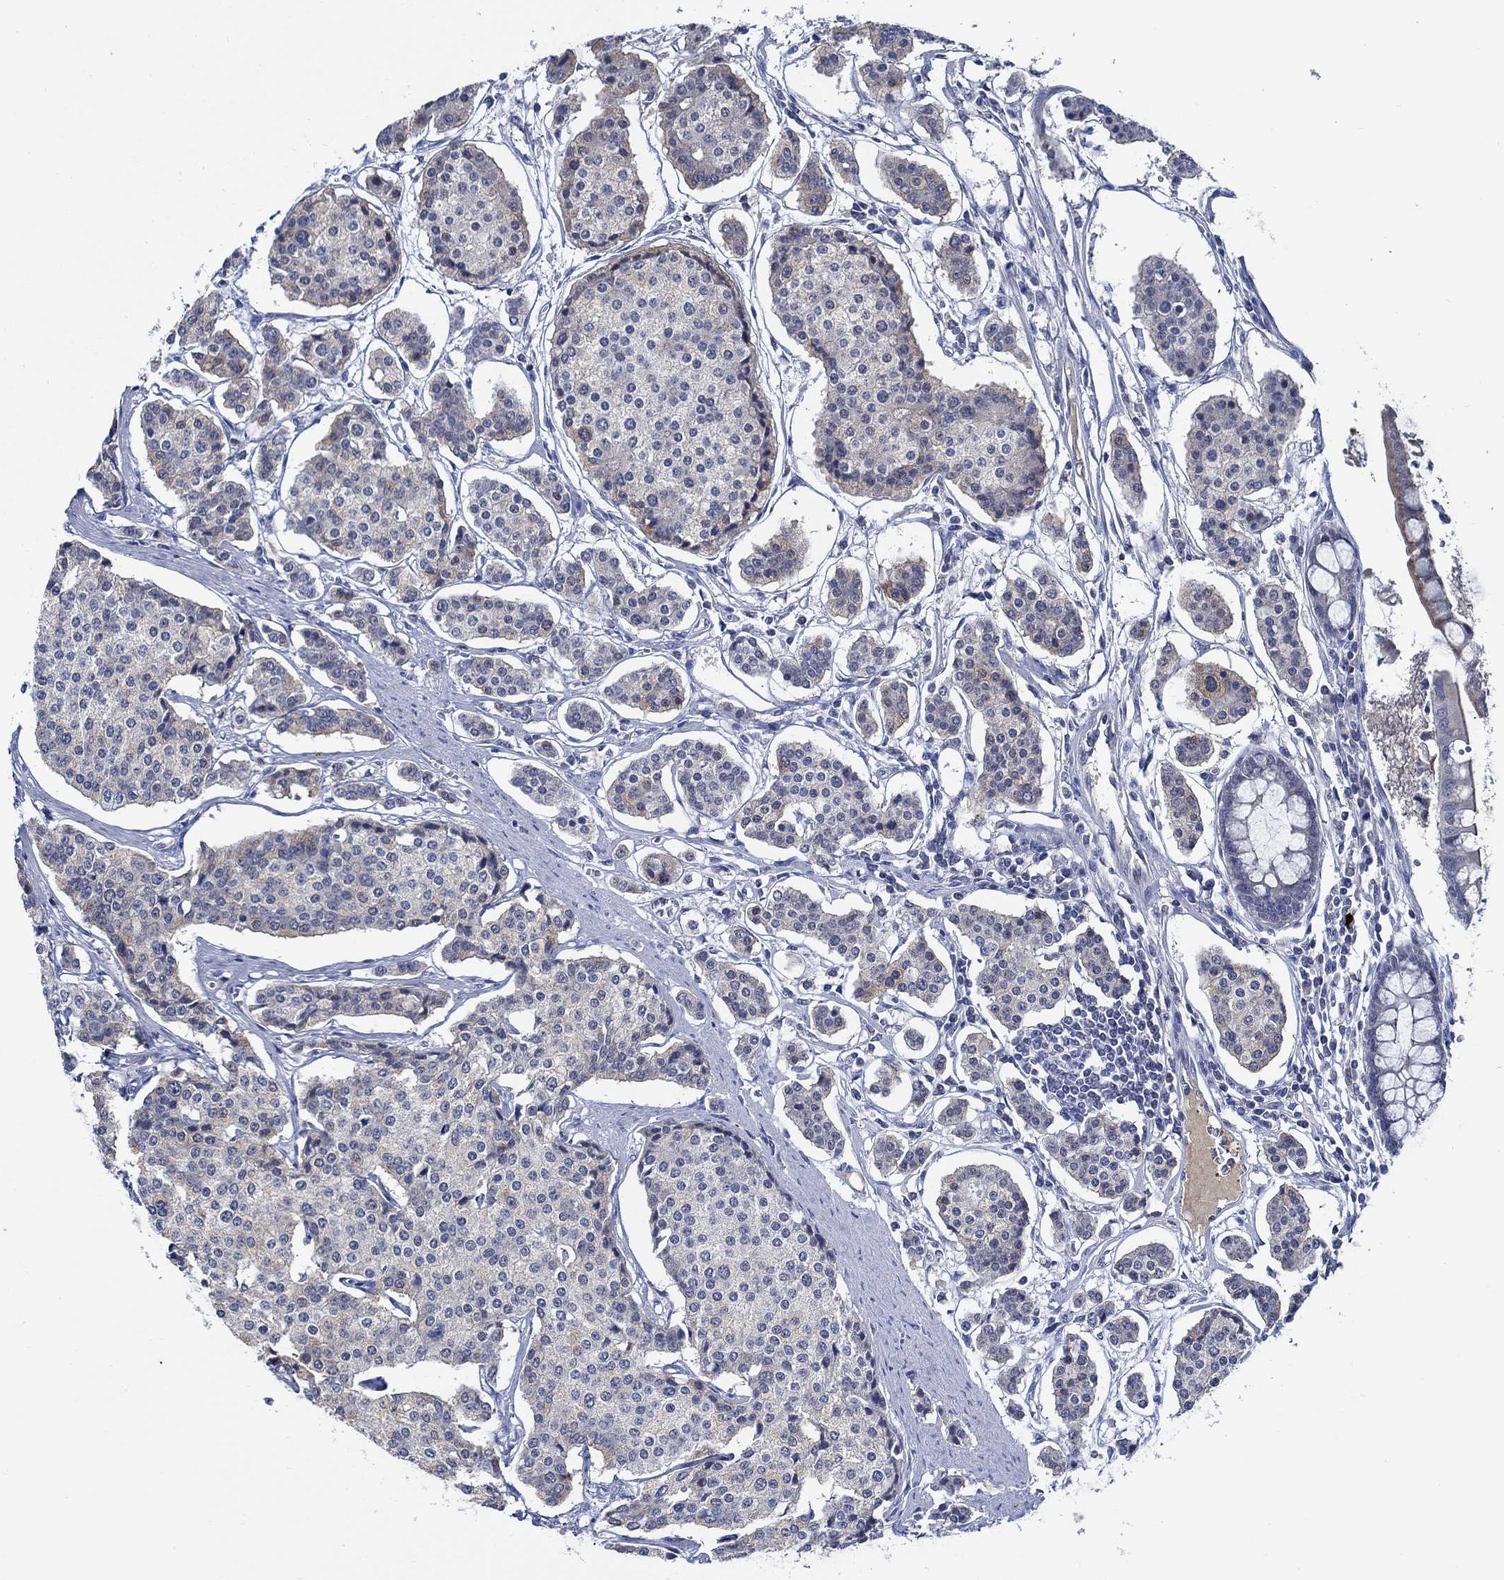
{"staining": {"intensity": "negative", "quantity": "none", "location": "none"}, "tissue": "carcinoid", "cell_type": "Tumor cells", "image_type": "cancer", "snomed": [{"axis": "morphology", "description": "Carcinoid, malignant, NOS"}, {"axis": "topography", "description": "Small intestine"}], "caption": "IHC histopathology image of human carcinoid stained for a protein (brown), which shows no positivity in tumor cells.", "gene": "ALOX12", "patient": {"sex": "female", "age": 65}}